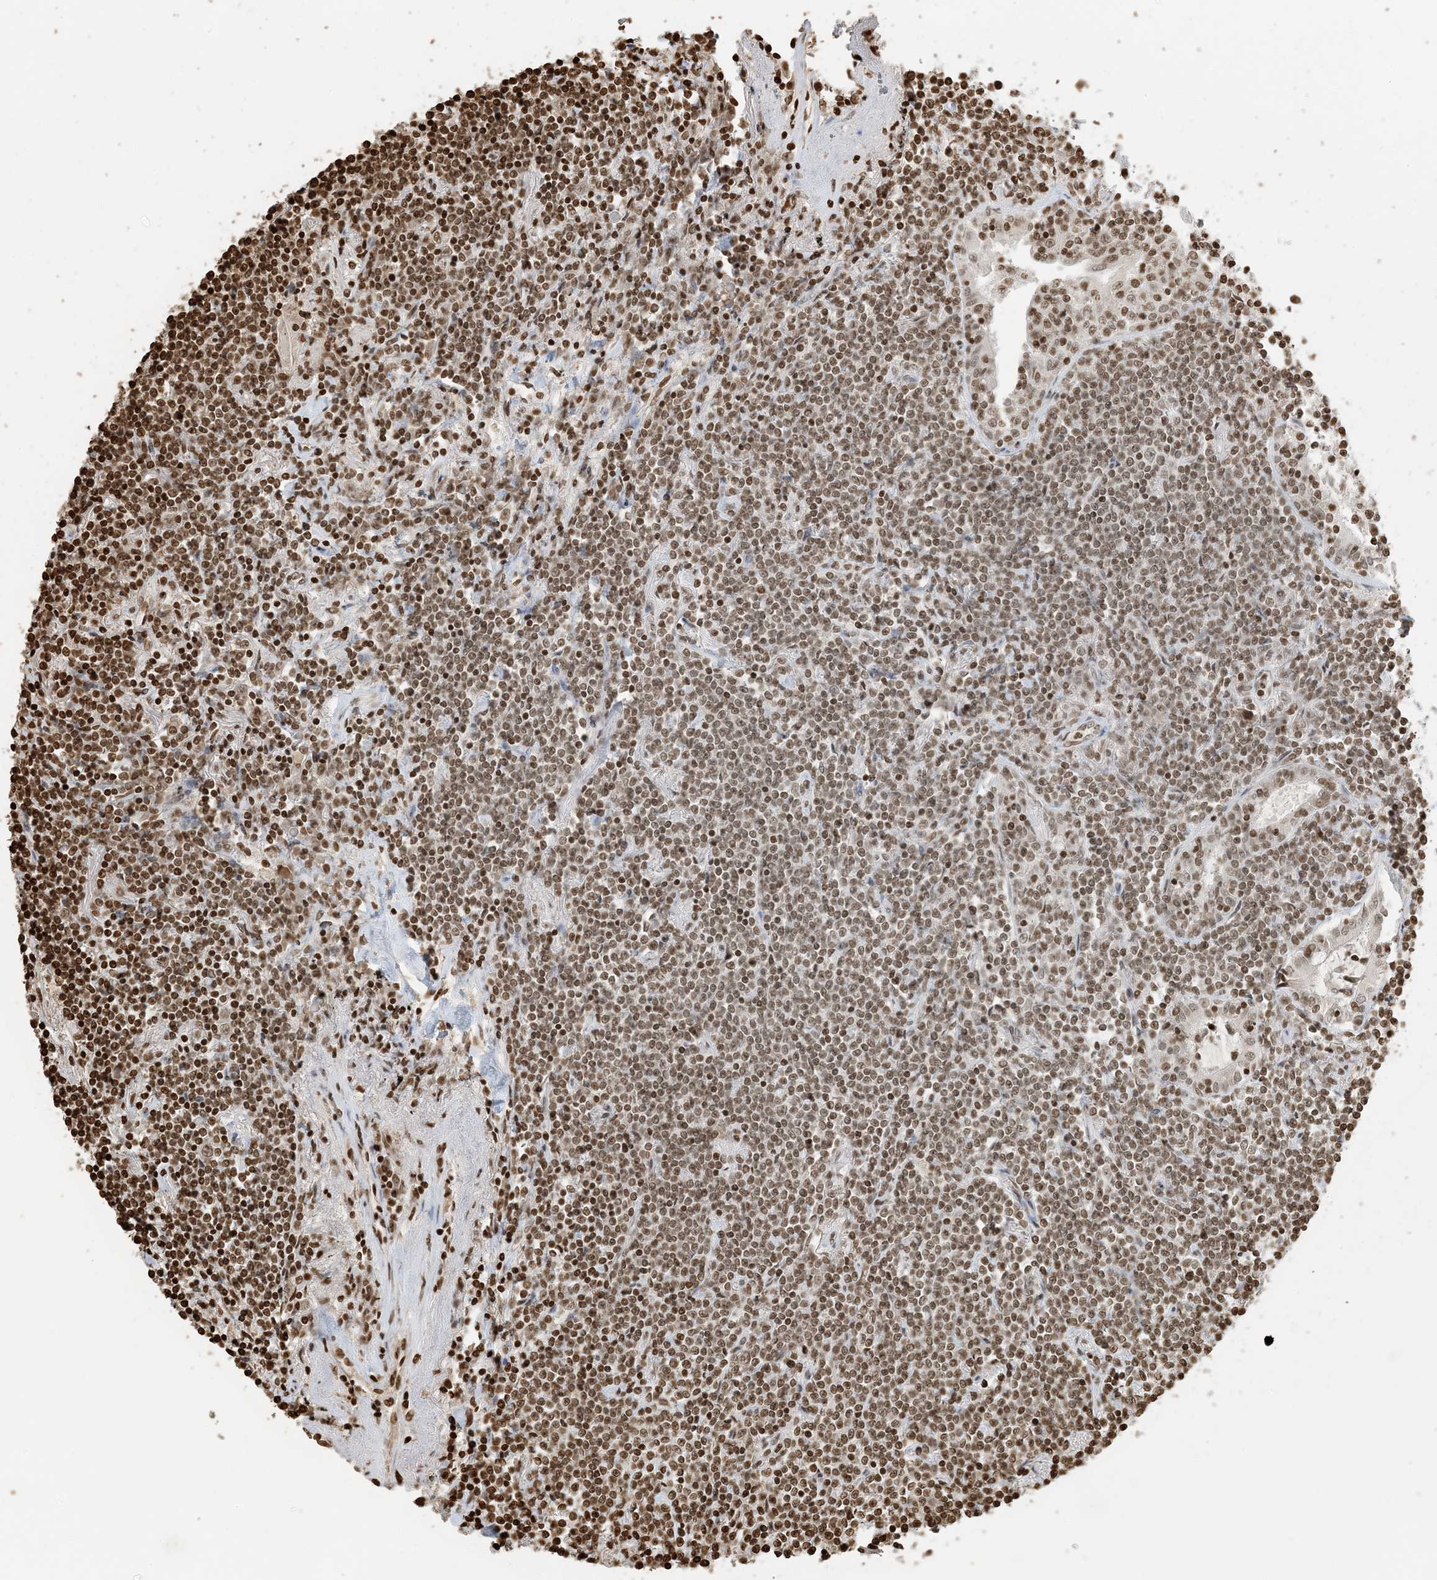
{"staining": {"intensity": "moderate", "quantity": ">75%", "location": "nuclear"}, "tissue": "lymphoma", "cell_type": "Tumor cells", "image_type": "cancer", "snomed": [{"axis": "morphology", "description": "Malignant lymphoma, non-Hodgkin's type, Low grade"}, {"axis": "topography", "description": "Lung"}], "caption": "DAB immunohistochemical staining of human low-grade malignant lymphoma, non-Hodgkin's type reveals moderate nuclear protein expression in approximately >75% of tumor cells.", "gene": "H3-3B", "patient": {"sex": "female", "age": 71}}